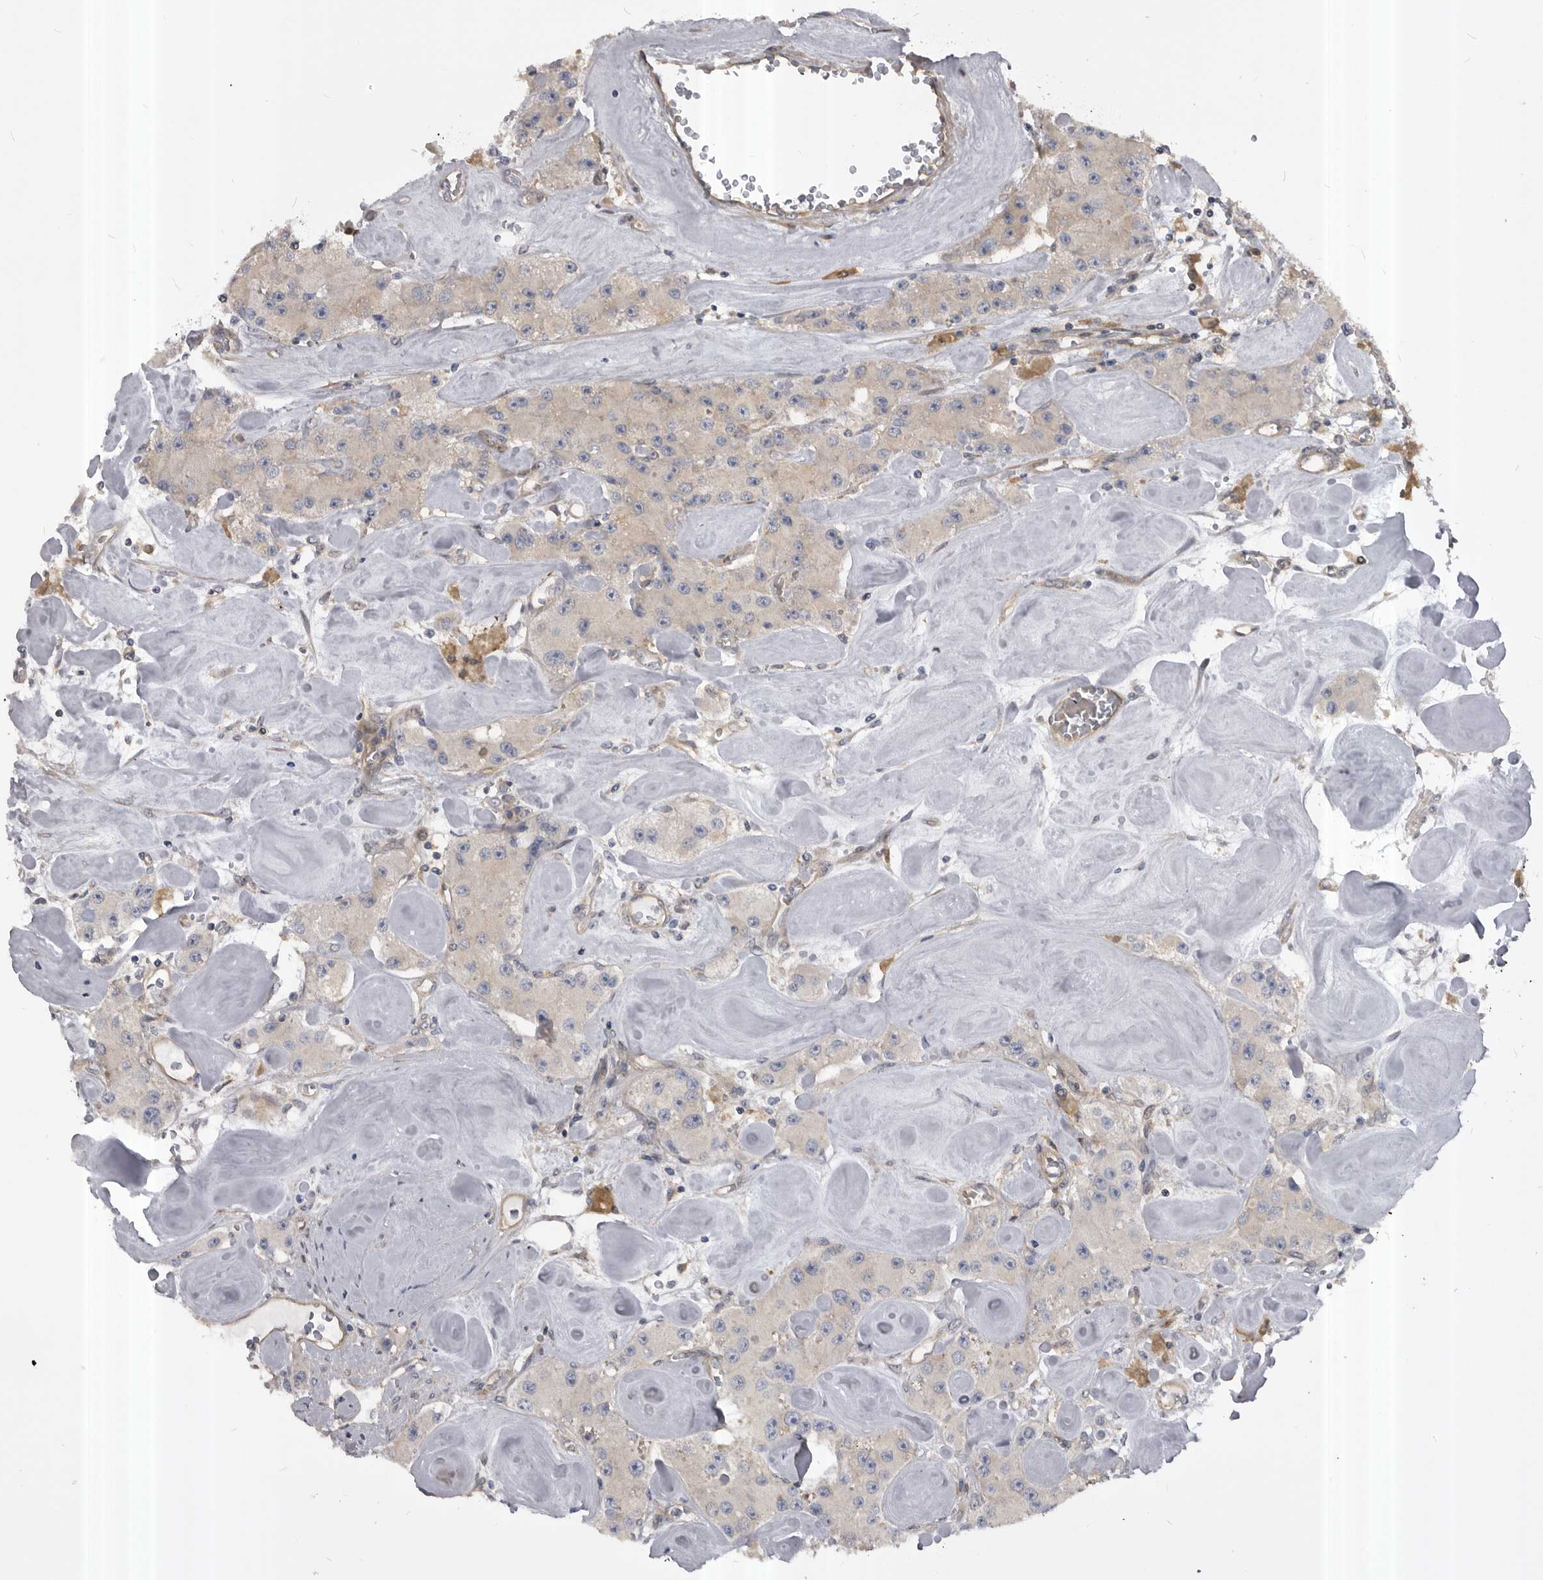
{"staining": {"intensity": "negative", "quantity": "none", "location": "none"}, "tissue": "carcinoid", "cell_type": "Tumor cells", "image_type": "cancer", "snomed": [{"axis": "morphology", "description": "Carcinoid, malignant, NOS"}, {"axis": "topography", "description": "Pancreas"}], "caption": "Malignant carcinoid was stained to show a protein in brown. There is no significant staining in tumor cells. Nuclei are stained in blue.", "gene": "RAB3GAP2", "patient": {"sex": "male", "age": 41}}